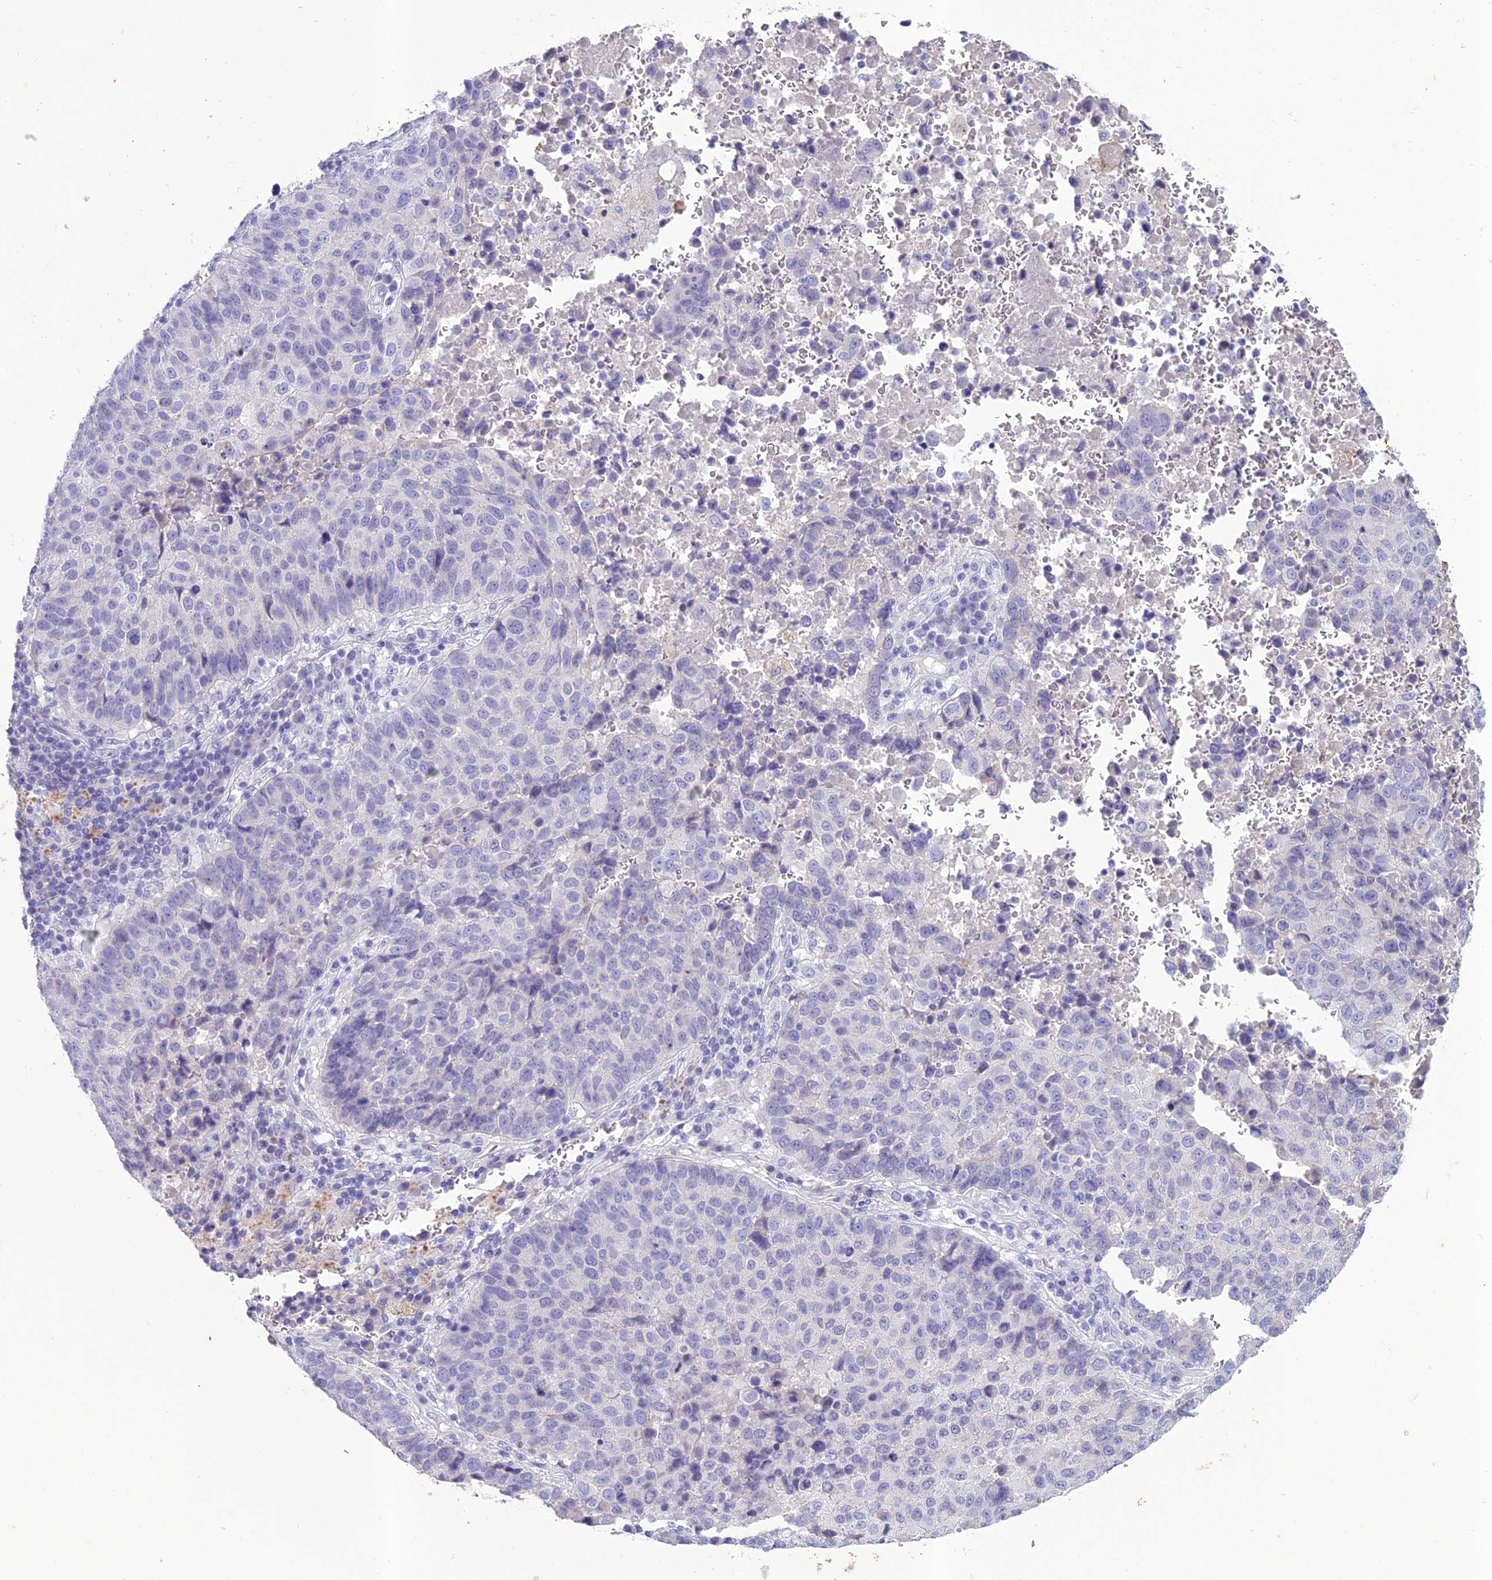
{"staining": {"intensity": "negative", "quantity": "none", "location": "none"}, "tissue": "lung cancer", "cell_type": "Tumor cells", "image_type": "cancer", "snomed": [{"axis": "morphology", "description": "Squamous cell carcinoma, NOS"}, {"axis": "topography", "description": "Lung"}], "caption": "Tumor cells are negative for brown protein staining in squamous cell carcinoma (lung). (Brightfield microscopy of DAB immunohistochemistry at high magnification).", "gene": "IFT172", "patient": {"sex": "male", "age": 73}}